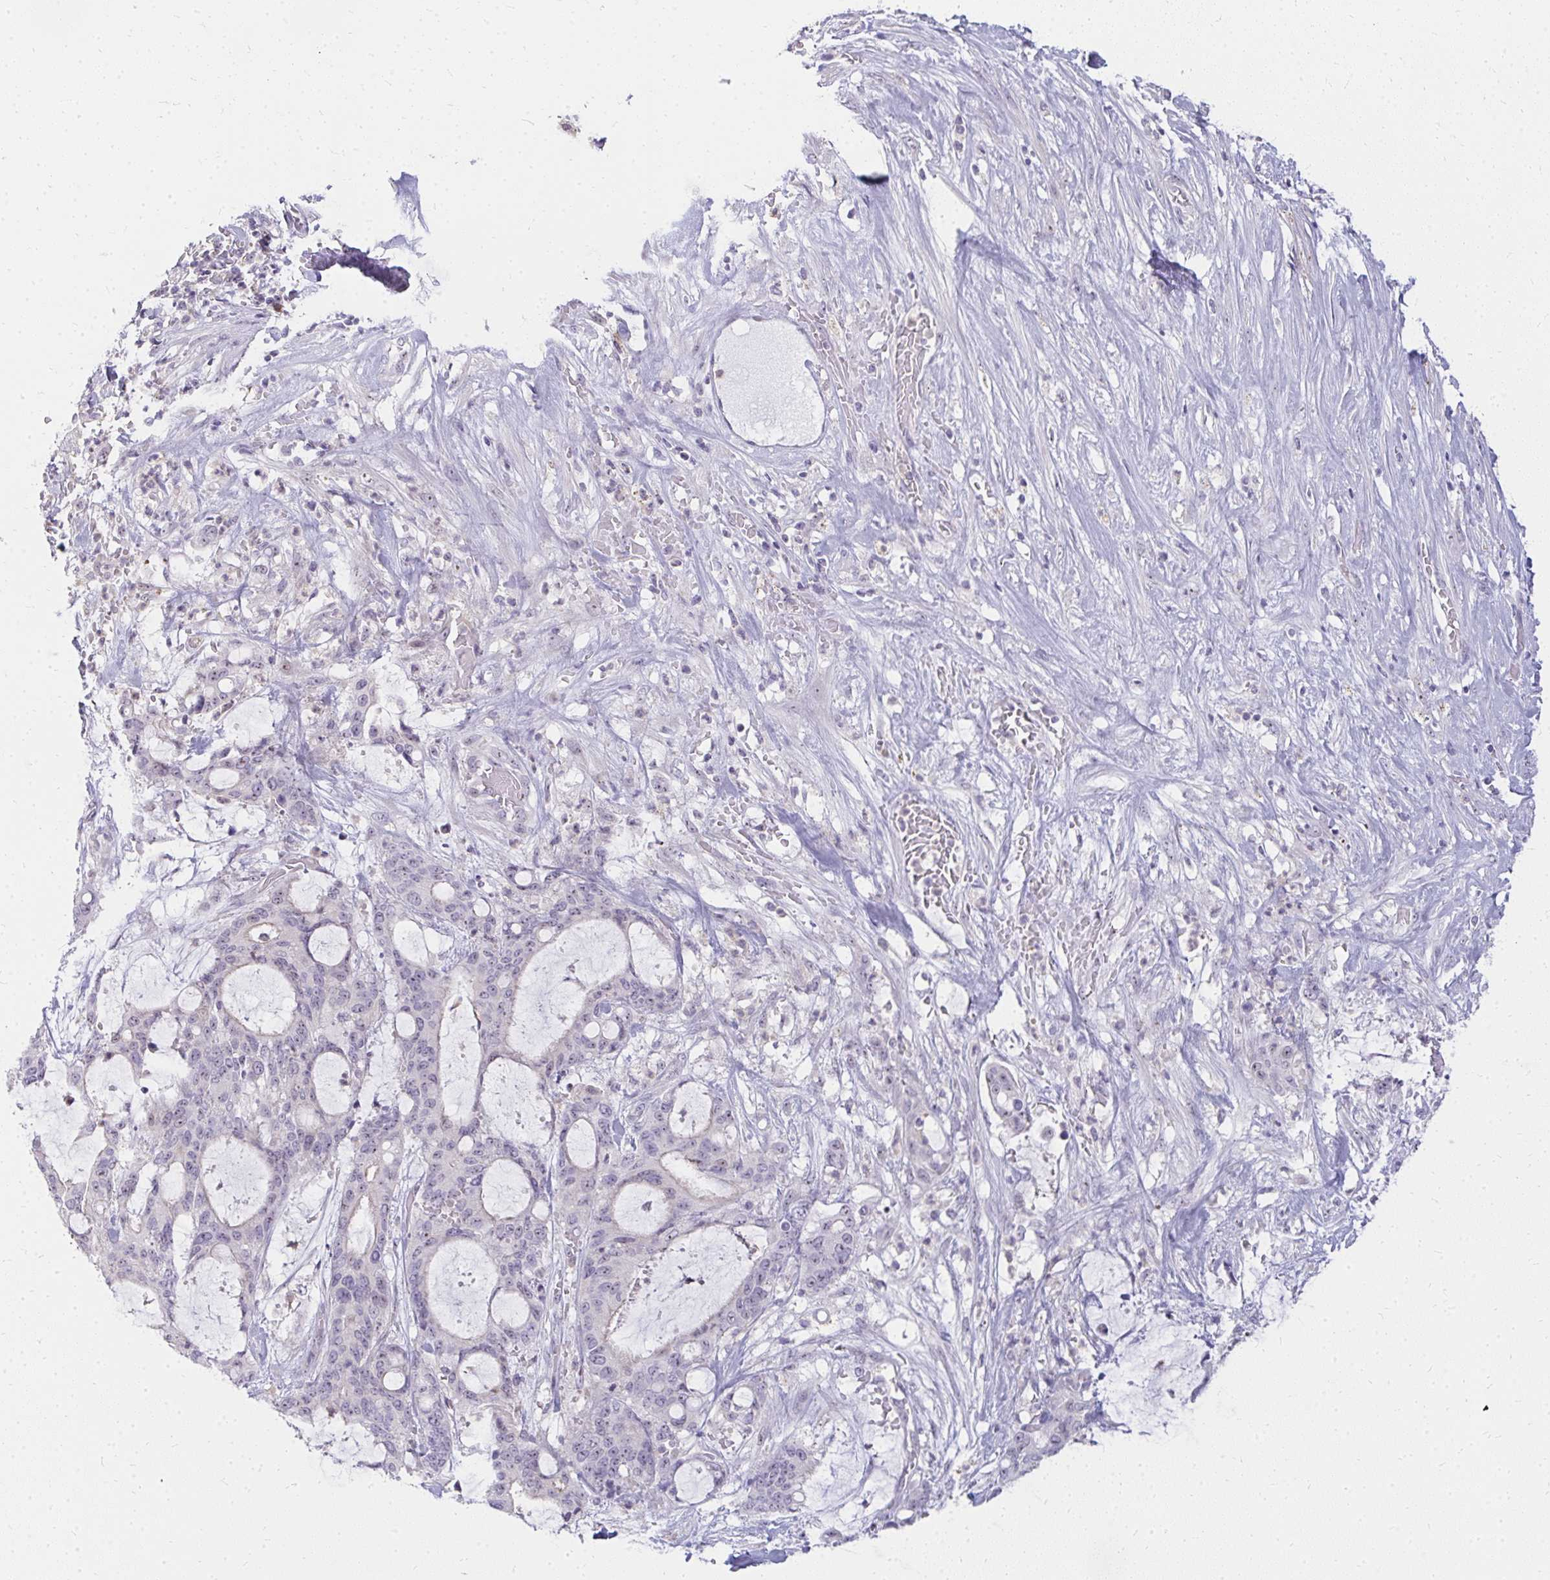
{"staining": {"intensity": "weak", "quantity": "<25%", "location": "nuclear"}, "tissue": "liver cancer", "cell_type": "Tumor cells", "image_type": "cancer", "snomed": [{"axis": "morphology", "description": "Normal tissue, NOS"}, {"axis": "morphology", "description": "Cholangiocarcinoma"}, {"axis": "topography", "description": "Liver"}, {"axis": "topography", "description": "Peripheral nerve tissue"}], "caption": "DAB immunohistochemical staining of cholangiocarcinoma (liver) reveals no significant staining in tumor cells.", "gene": "FAM9A", "patient": {"sex": "female", "age": 73}}